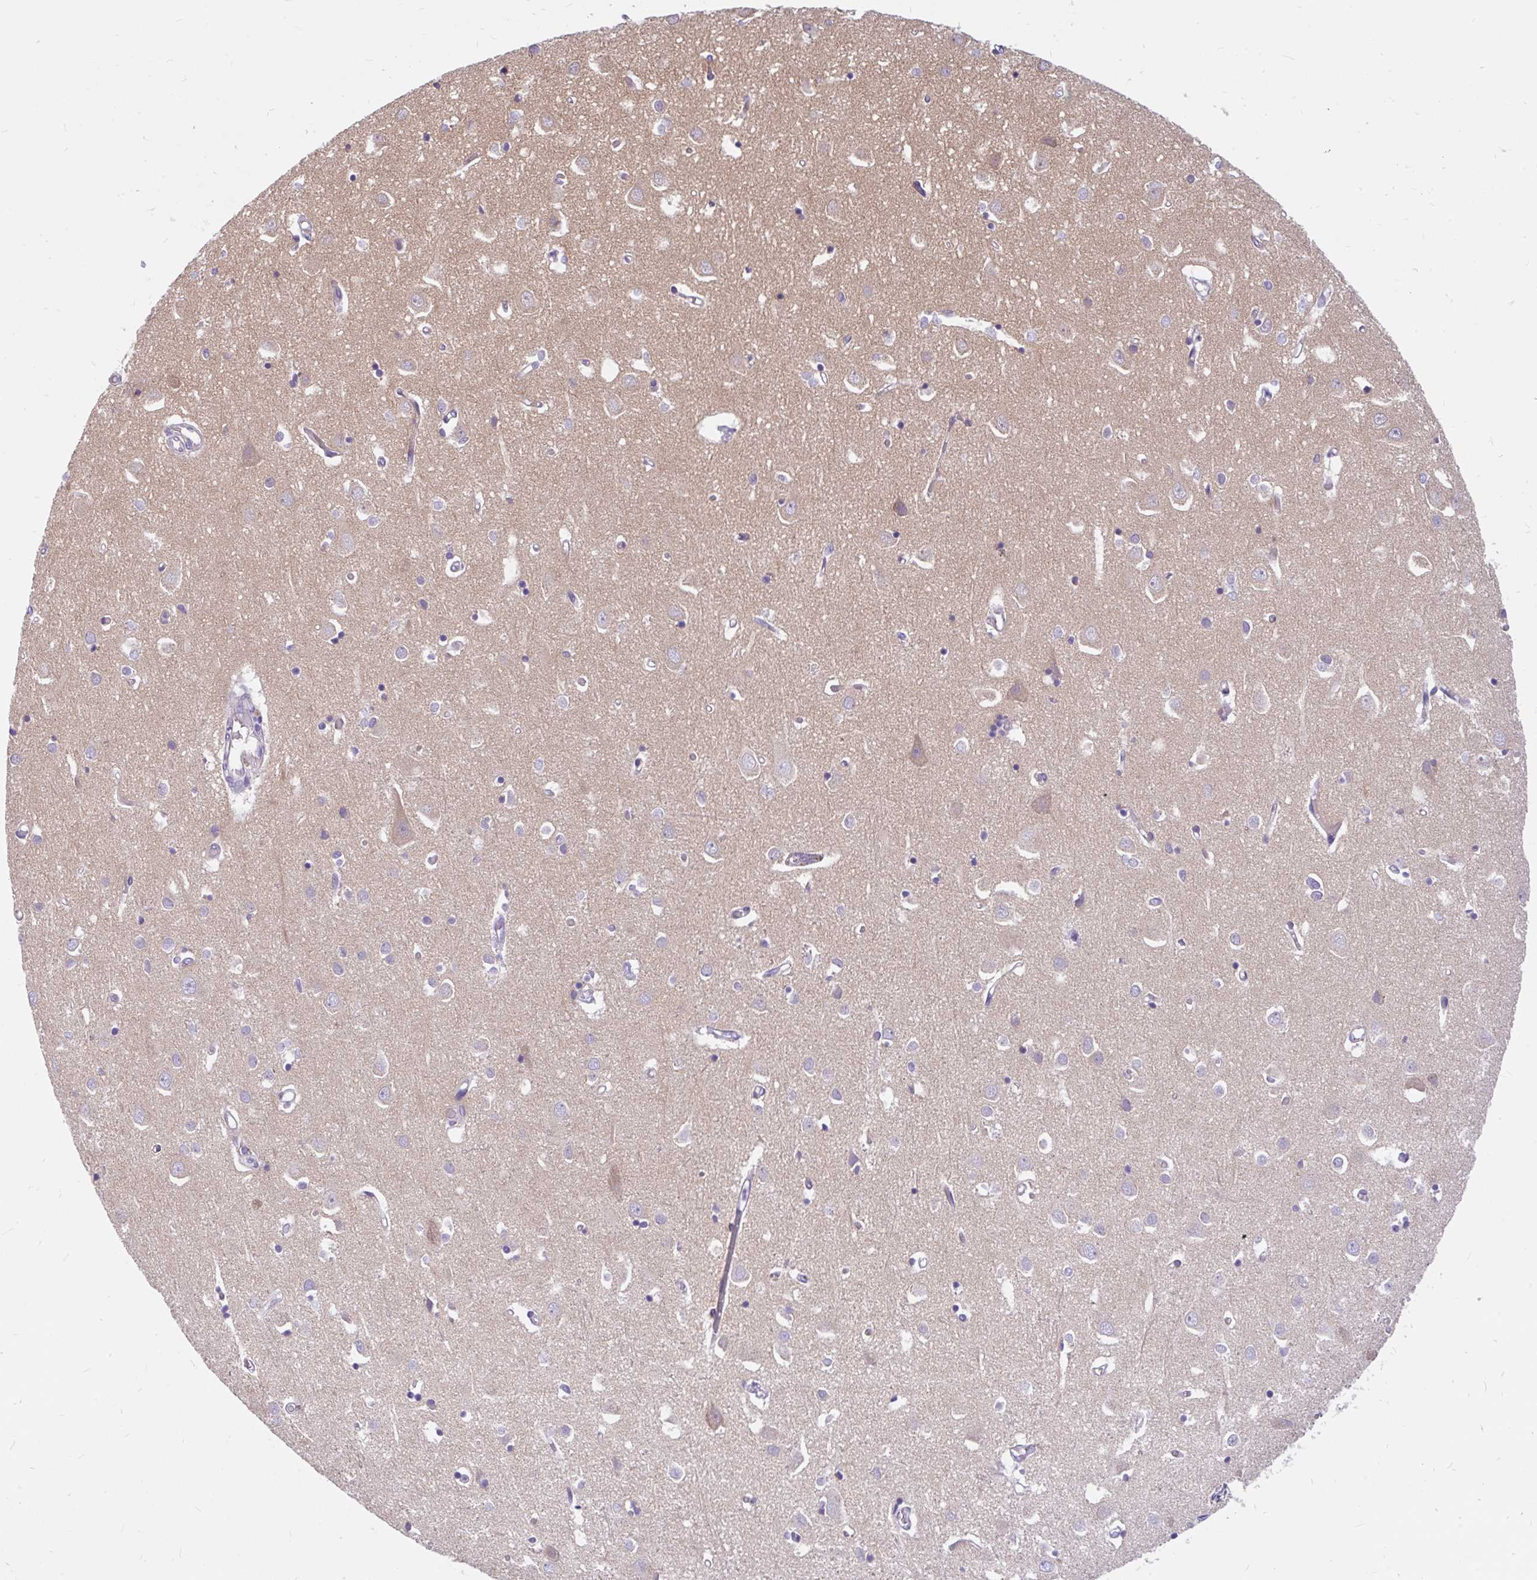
{"staining": {"intensity": "negative", "quantity": "none", "location": "none"}, "tissue": "cerebral cortex", "cell_type": "Endothelial cells", "image_type": "normal", "snomed": [{"axis": "morphology", "description": "Normal tissue, NOS"}, {"axis": "topography", "description": "Cerebral cortex"}], "caption": "Immunohistochemistry (IHC) histopathology image of unremarkable cerebral cortex: human cerebral cortex stained with DAB (3,3'-diaminobenzidine) demonstrates no significant protein positivity in endothelial cells. (Brightfield microscopy of DAB (3,3'-diaminobenzidine) immunohistochemistry (IHC) at high magnification).", "gene": "LRRC26", "patient": {"sex": "male", "age": 70}}